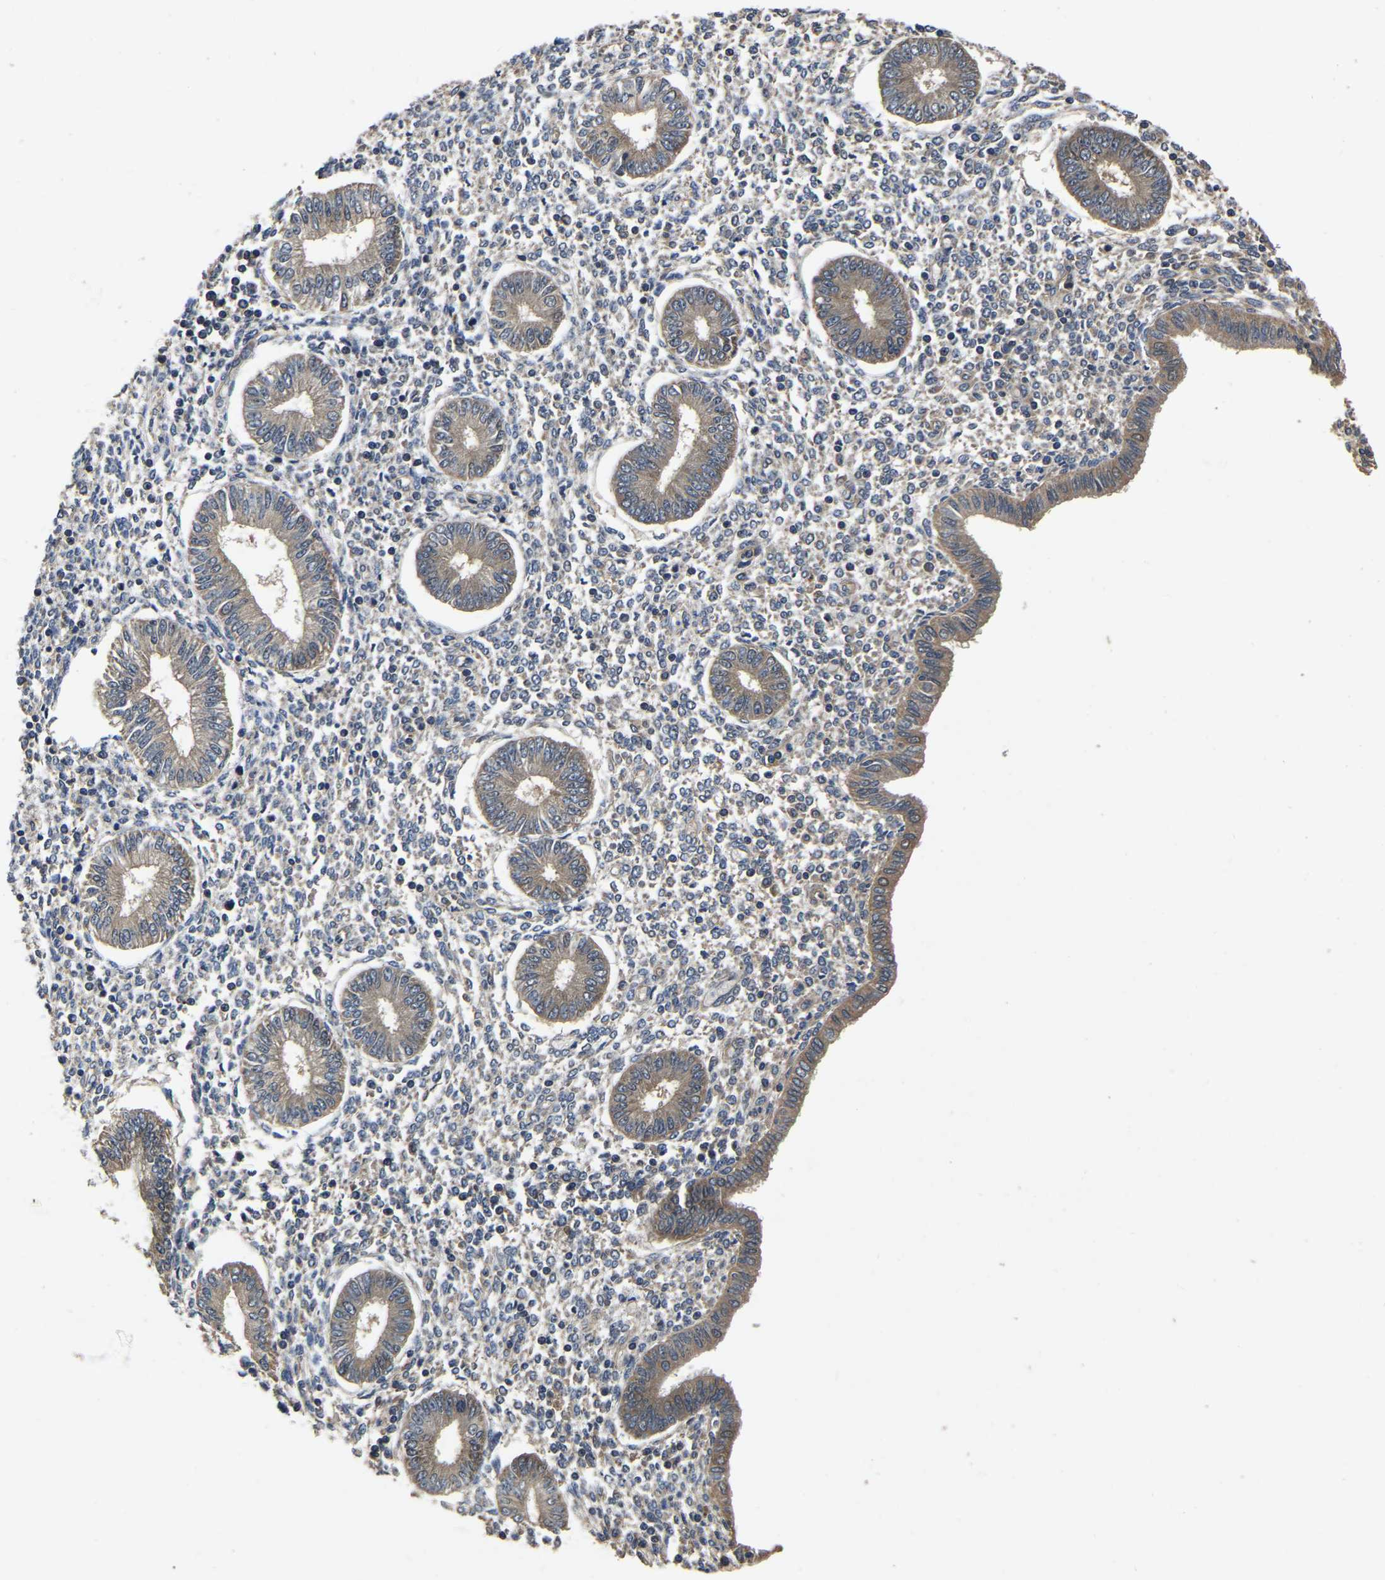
{"staining": {"intensity": "weak", "quantity": "25%-75%", "location": "cytoplasmic/membranous"}, "tissue": "endometrium", "cell_type": "Cells in endometrial stroma", "image_type": "normal", "snomed": [{"axis": "morphology", "description": "Normal tissue, NOS"}, {"axis": "topography", "description": "Endometrium"}], "caption": "Brown immunohistochemical staining in normal endometrium shows weak cytoplasmic/membranous positivity in about 25%-75% of cells in endometrial stroma. The staining was performed using DAB (3,3'-diaminobenzidine) to visualize the protein expression in brown, while the nuclei were stained in blue with hematoxylin (Magnification: 20x).", "gene": "CRYZL1", "patient": {"sex": "female", "age": 50}}